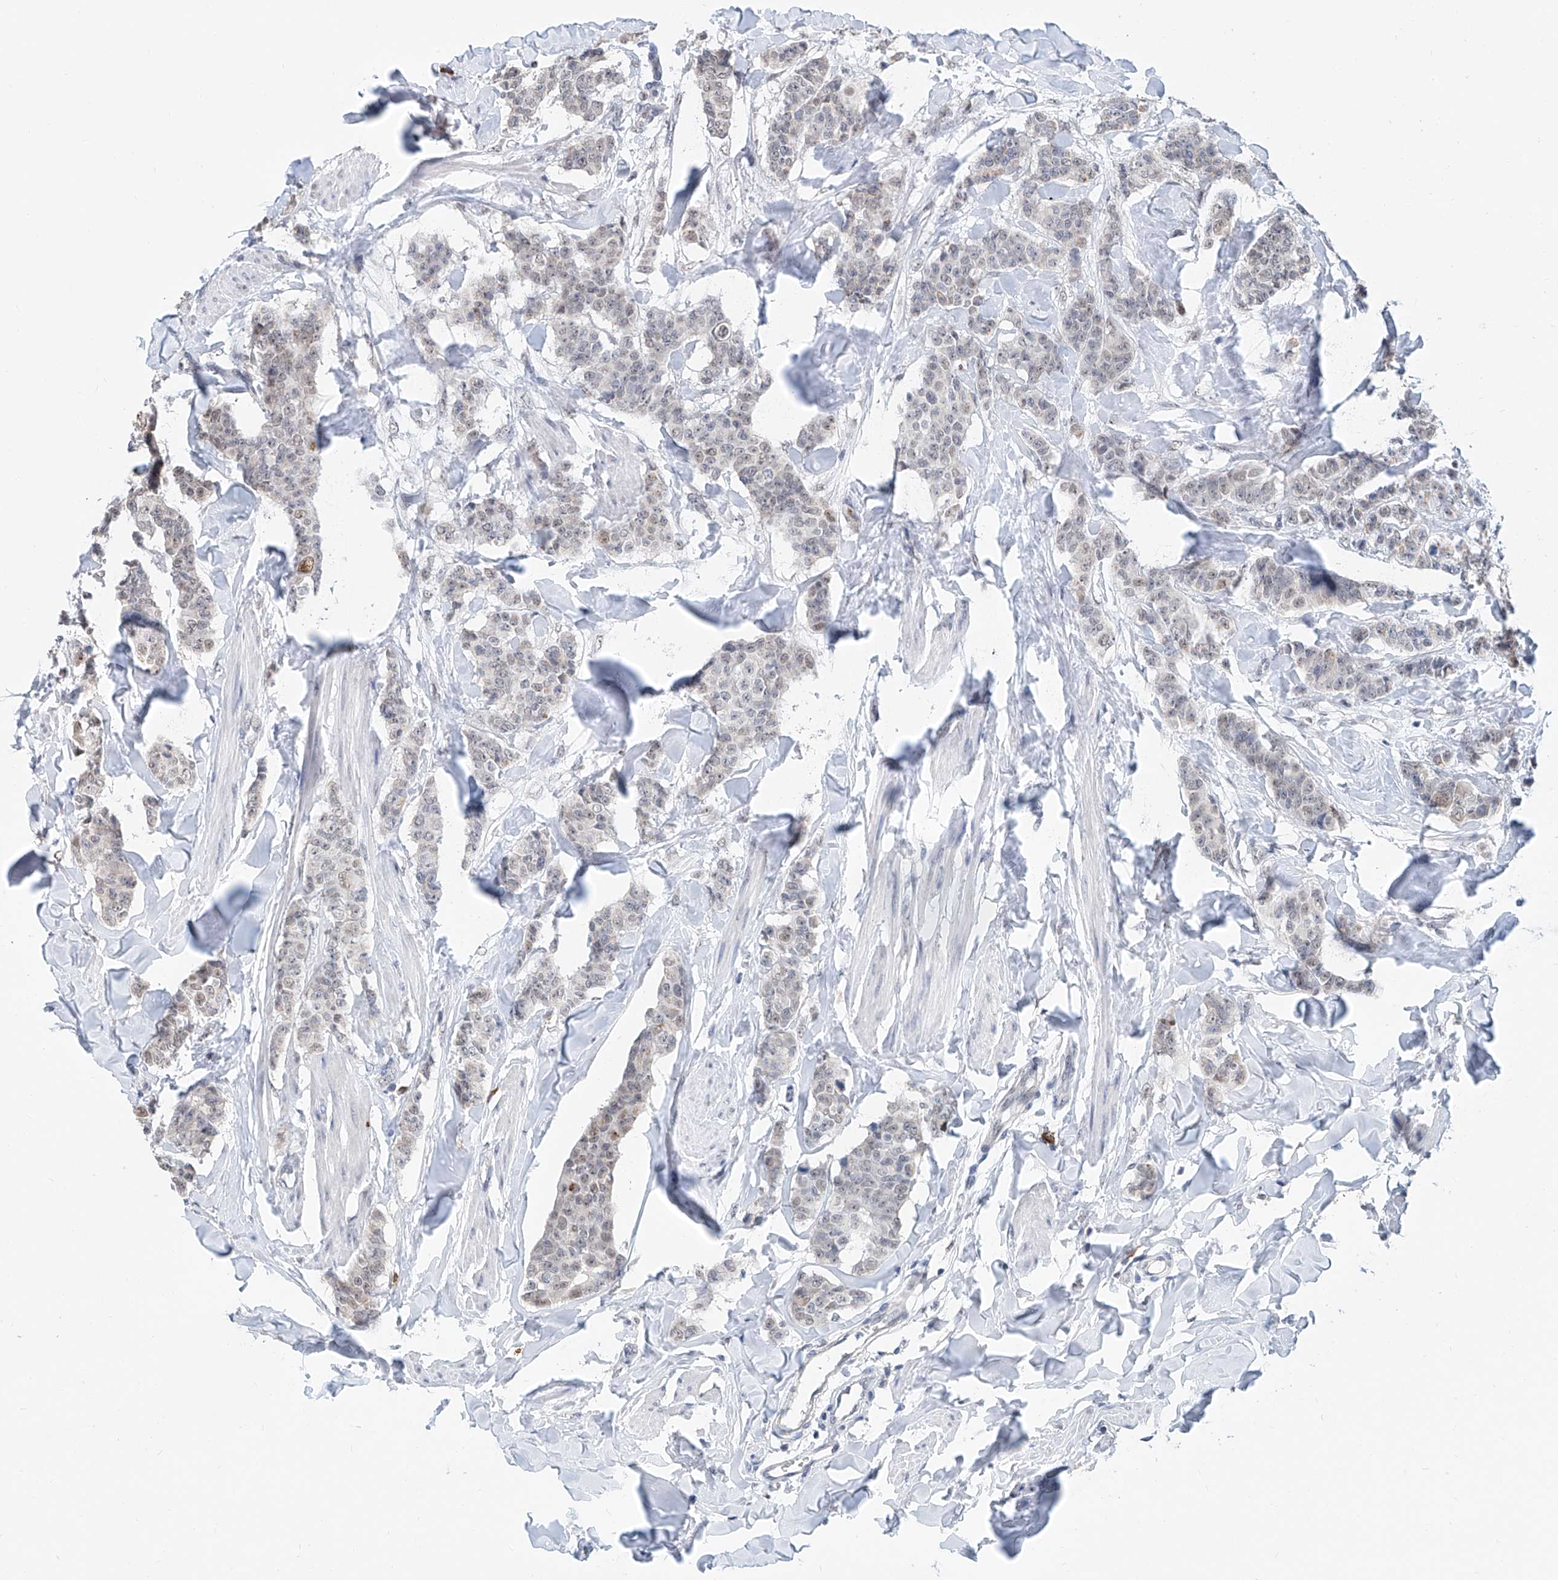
{"staining": {"intensity": "weak", "quantity": "25%-75%", "location": "nuclear"}, "tissue": "breast cancer", "cell_type": "Tumor cells", "image_type": "cancer", "snomed": [{"axis": "morphology", "description": "Duct carcinoma"}, {"axis": "topography", "description": "Breast"}], "caption": "A brown stain highlights weak nuclear expression of a protein in breast intraductal carcinoma tumor cells.", "gene": "SDE2", "patient": {"sex": "female", "age": 40}}